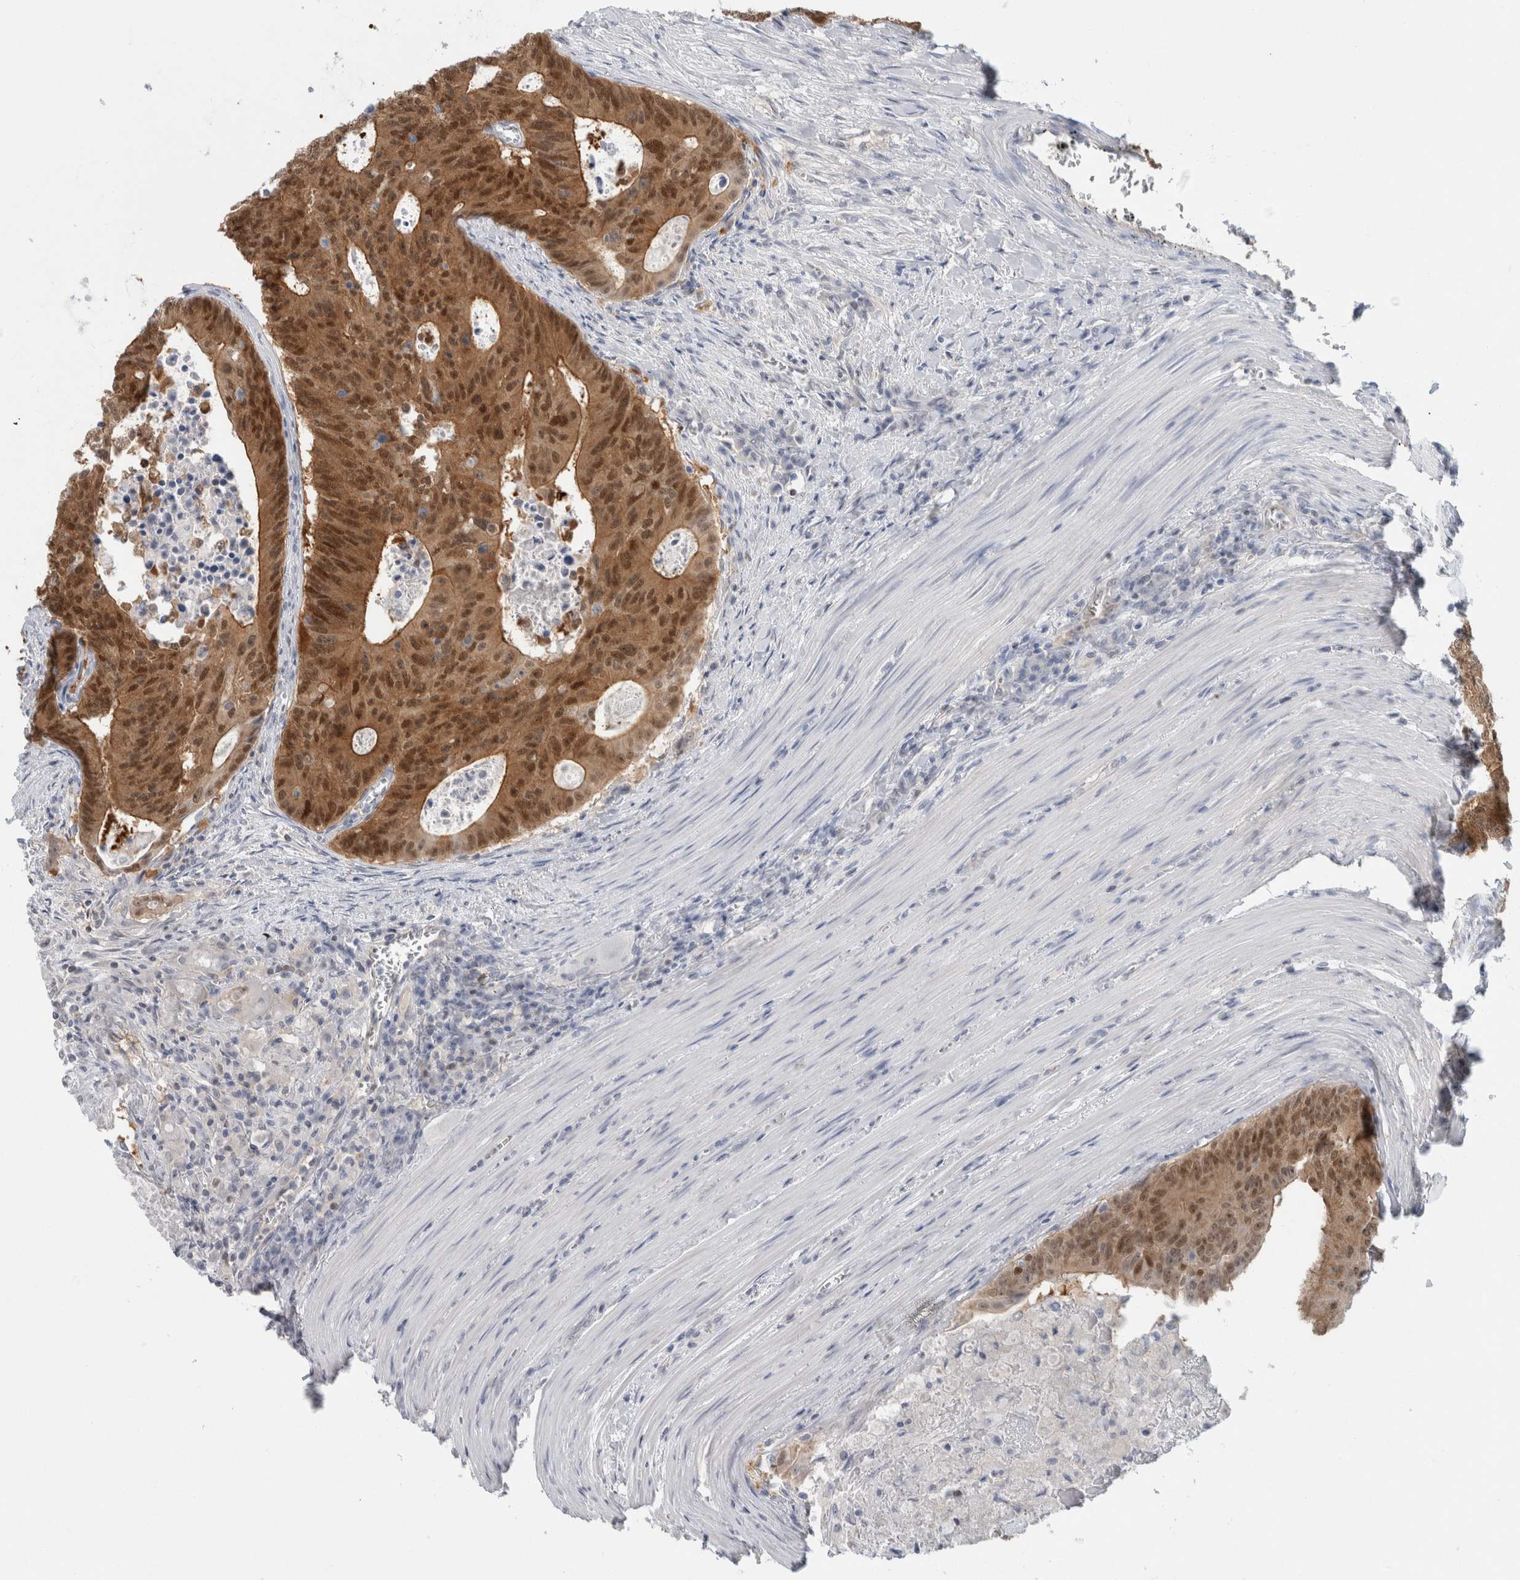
{"staining": {"intensity": "strong", "quantity": ">75%", "location": "cytoplasmic/membranous,nuclear"}, "tissue": "colorectal cancer", "cell_type": "Tumor cells", "image_type": "cancer", "snomed": [{"axis": "morphology", "description": "Adenocarcinoma, NOS"}, {"axis": "topography", "description": "Colon"}], "caption": "This micrograph exhibits immunohistochemistry (IHC) staining of human colorectal cancer, with high strong cytoplasmic/membranous and nuclear staining in approximately >75% of tumor cells.", "gene": "CASP6", "patient": {"sex": "male", "age": 87}}